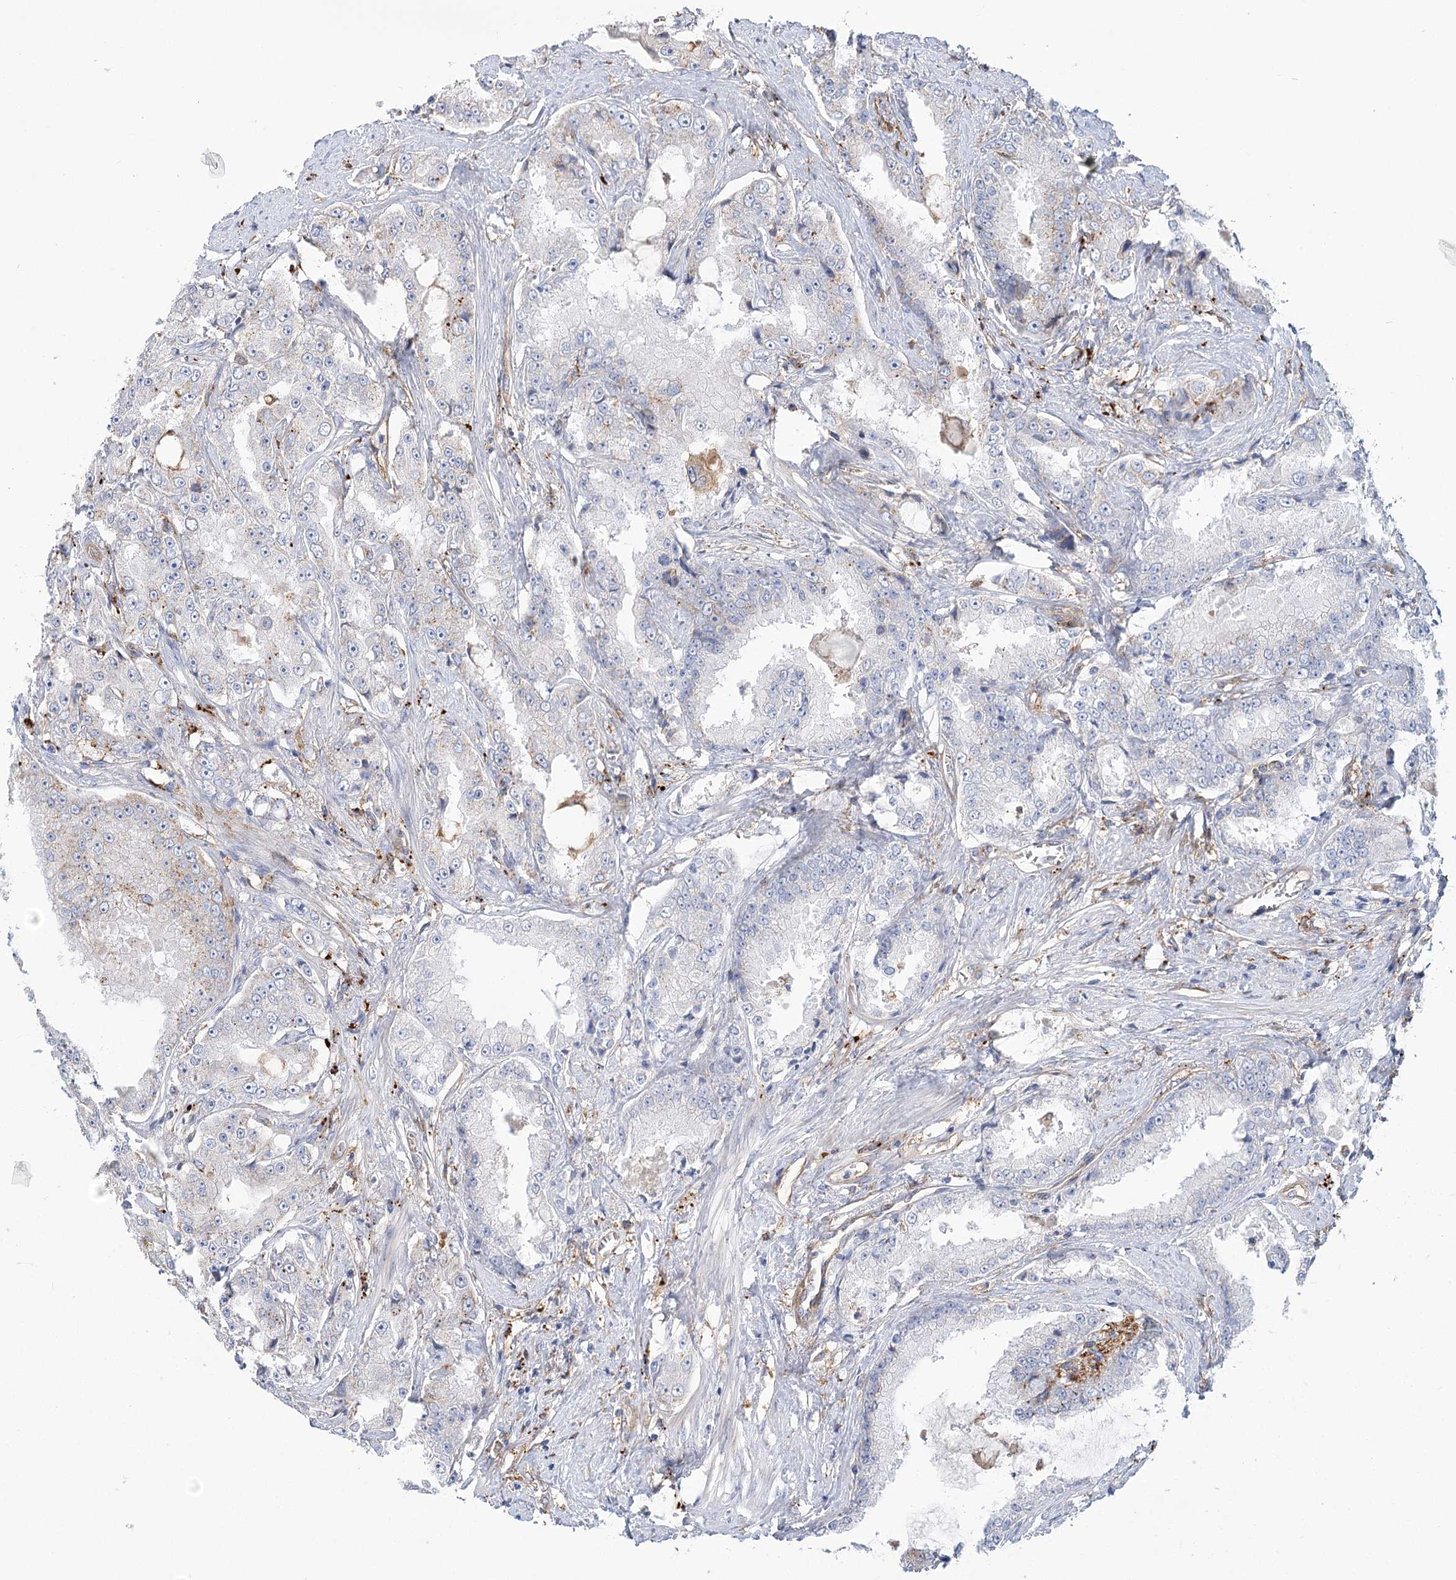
{"staining": {"intensity": "negative", "quantity": "none", "location": "none"}, "tissue": "prostate cancer", "cell_type": "Tumor cells", "image_type": "cancer", "snomed": [{"axis": "morphology", "description": "Adenocarcinoma, High grade"}, {"axis": "topography", "description": "Prostate"}], "caption": "This photomicrograph is of prostate high-grade adenocarcinoma stained with IHC to label a protein in brown with the nuclei are counter-stained blue. There is no positivity in tumor cells.", "gene": "GUSB", "patient": {"sex": "male", "age": 73}}